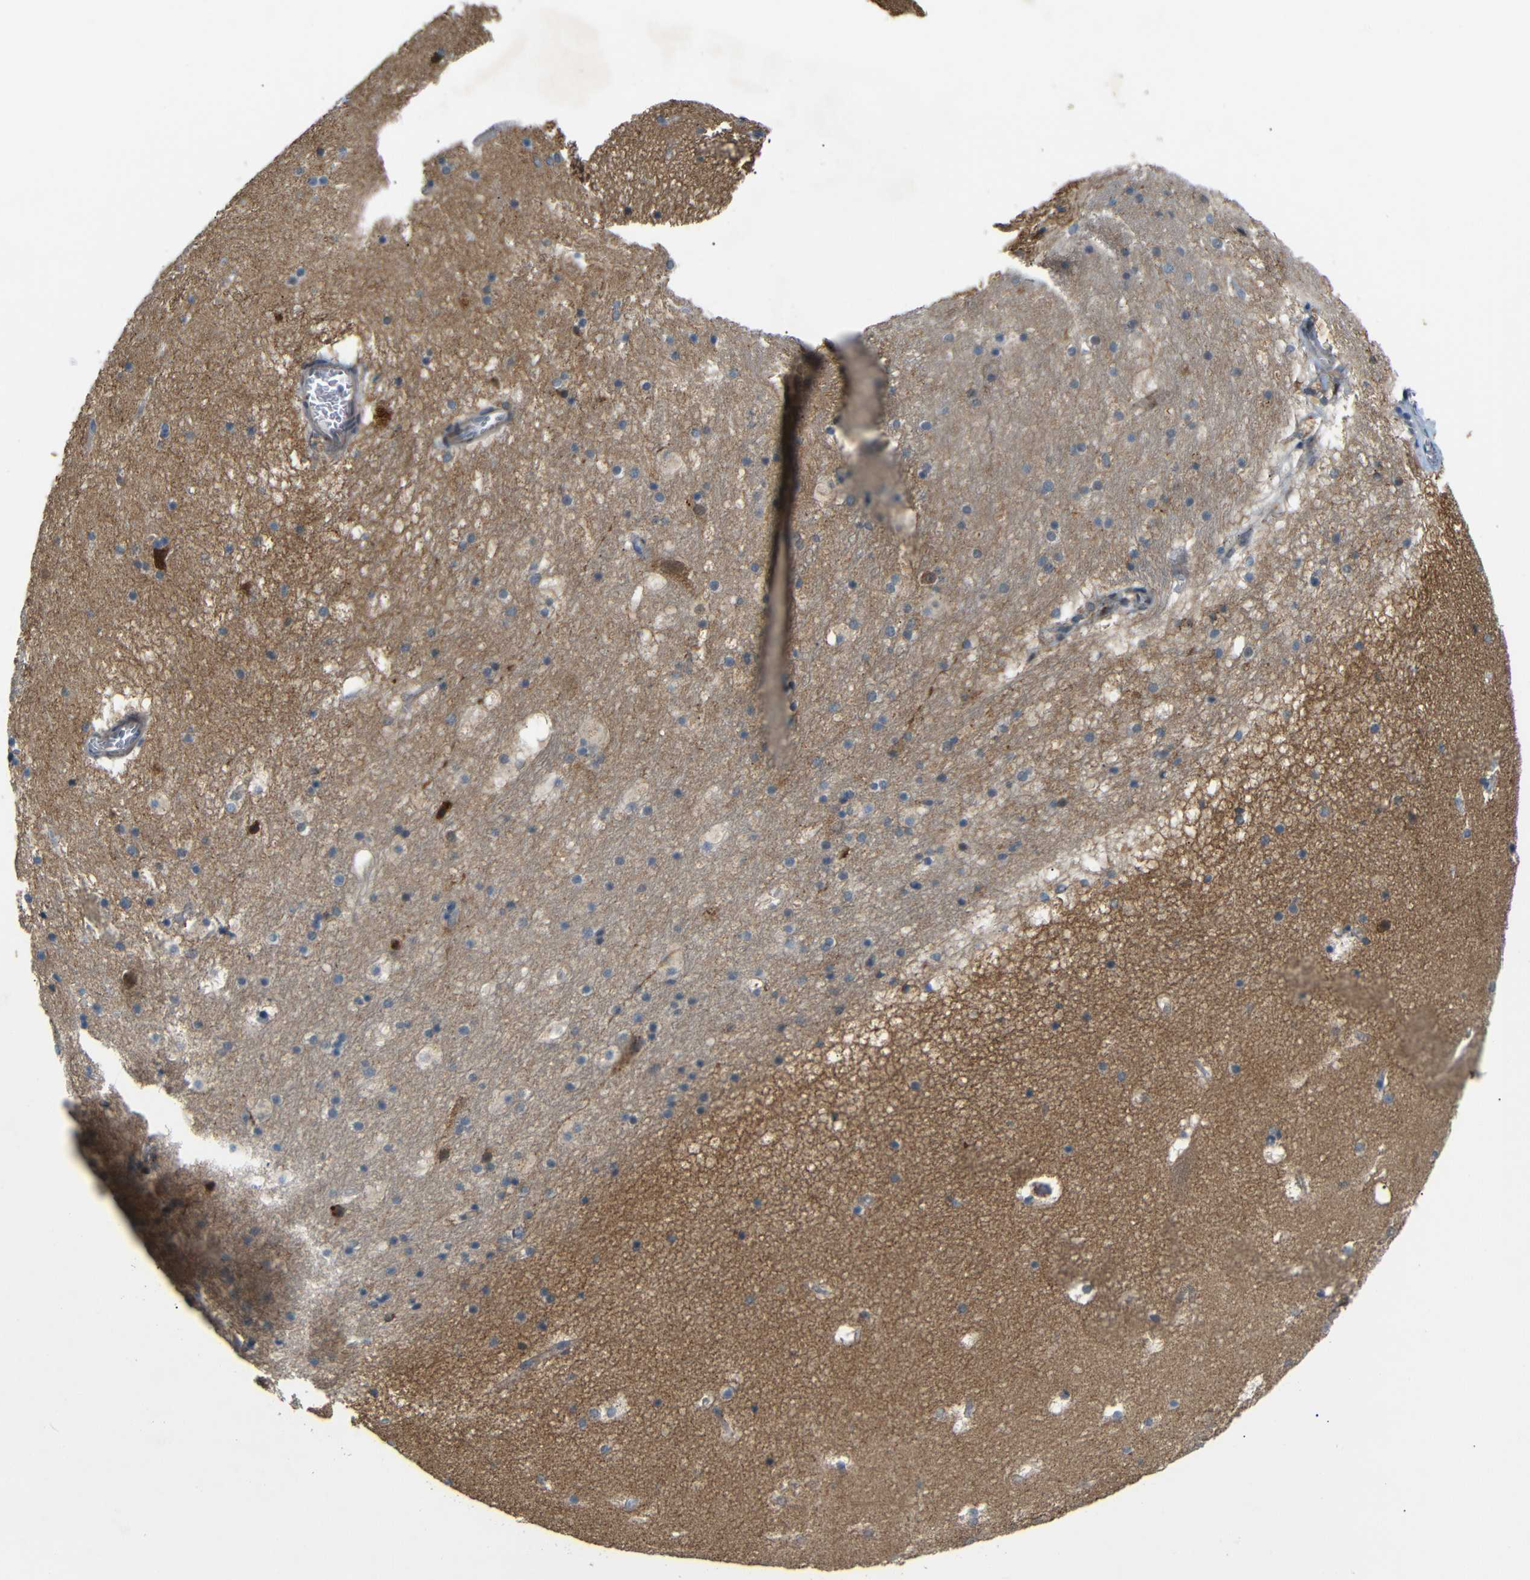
{"staining": {"intensity": "moderate", "quantity": "<25%", "location": "cytoplasmic/membranous"}, "tissue": "hippocampus", "cell_type": "Glial cells", "image_type": "normal", "snomed": [{"axis": "morphology", "description": "Normal tissue, NOS"}, {"axis": "topography", "description": "Hippocampus"}], "caption": "Glial cells reveal low levels of moderate cytoplasmic/membranous positivity in approximately <25% of cells in unremarkable hippocampus.", "gene": "SYDE1", "patient": {"sex": "male", "age": 45}}